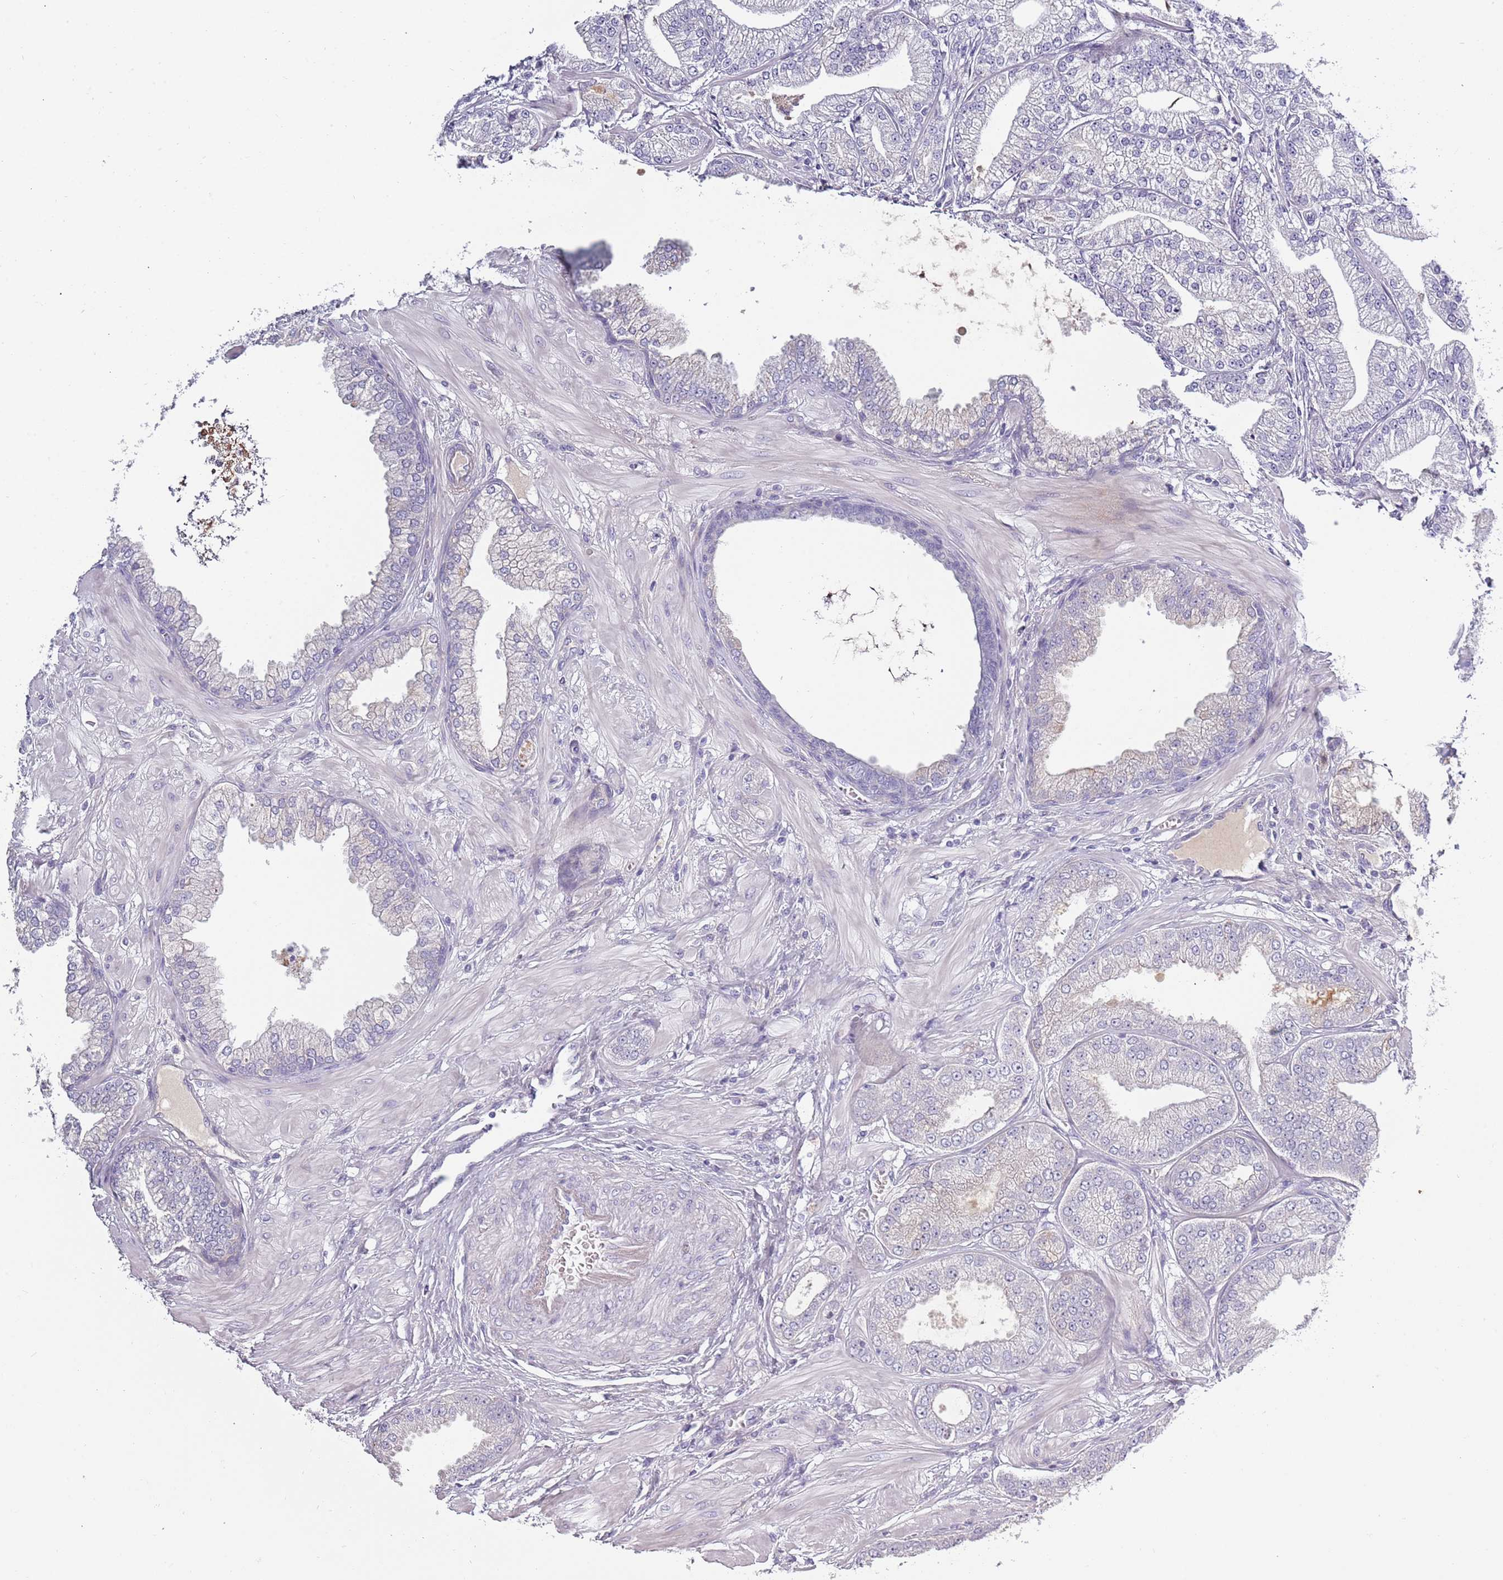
{"staining": {"intensity": "negative", "quantity": "none", "location": "none"}, "tissue": "prostate cancer", "cell_type": "Tumor cells", "image_type": "cancer", "snomed": [{"axis": "morphology", "description": "Adenocarcinoma, Low grade"}, {"axis": "topography", "description": "Prostate"}], "caption": "Immunohistochemistry (IHC) of human prostate cancer (low-grade adenocarcinoma) reveals no expression in tumor cells. (DAB (3,3'-diaminobenzidine) immunohistochemistry with hematoxylin counter stain).", "gene": "TNFRSF6B", "patient": {"sex": "male", "age": 55}}